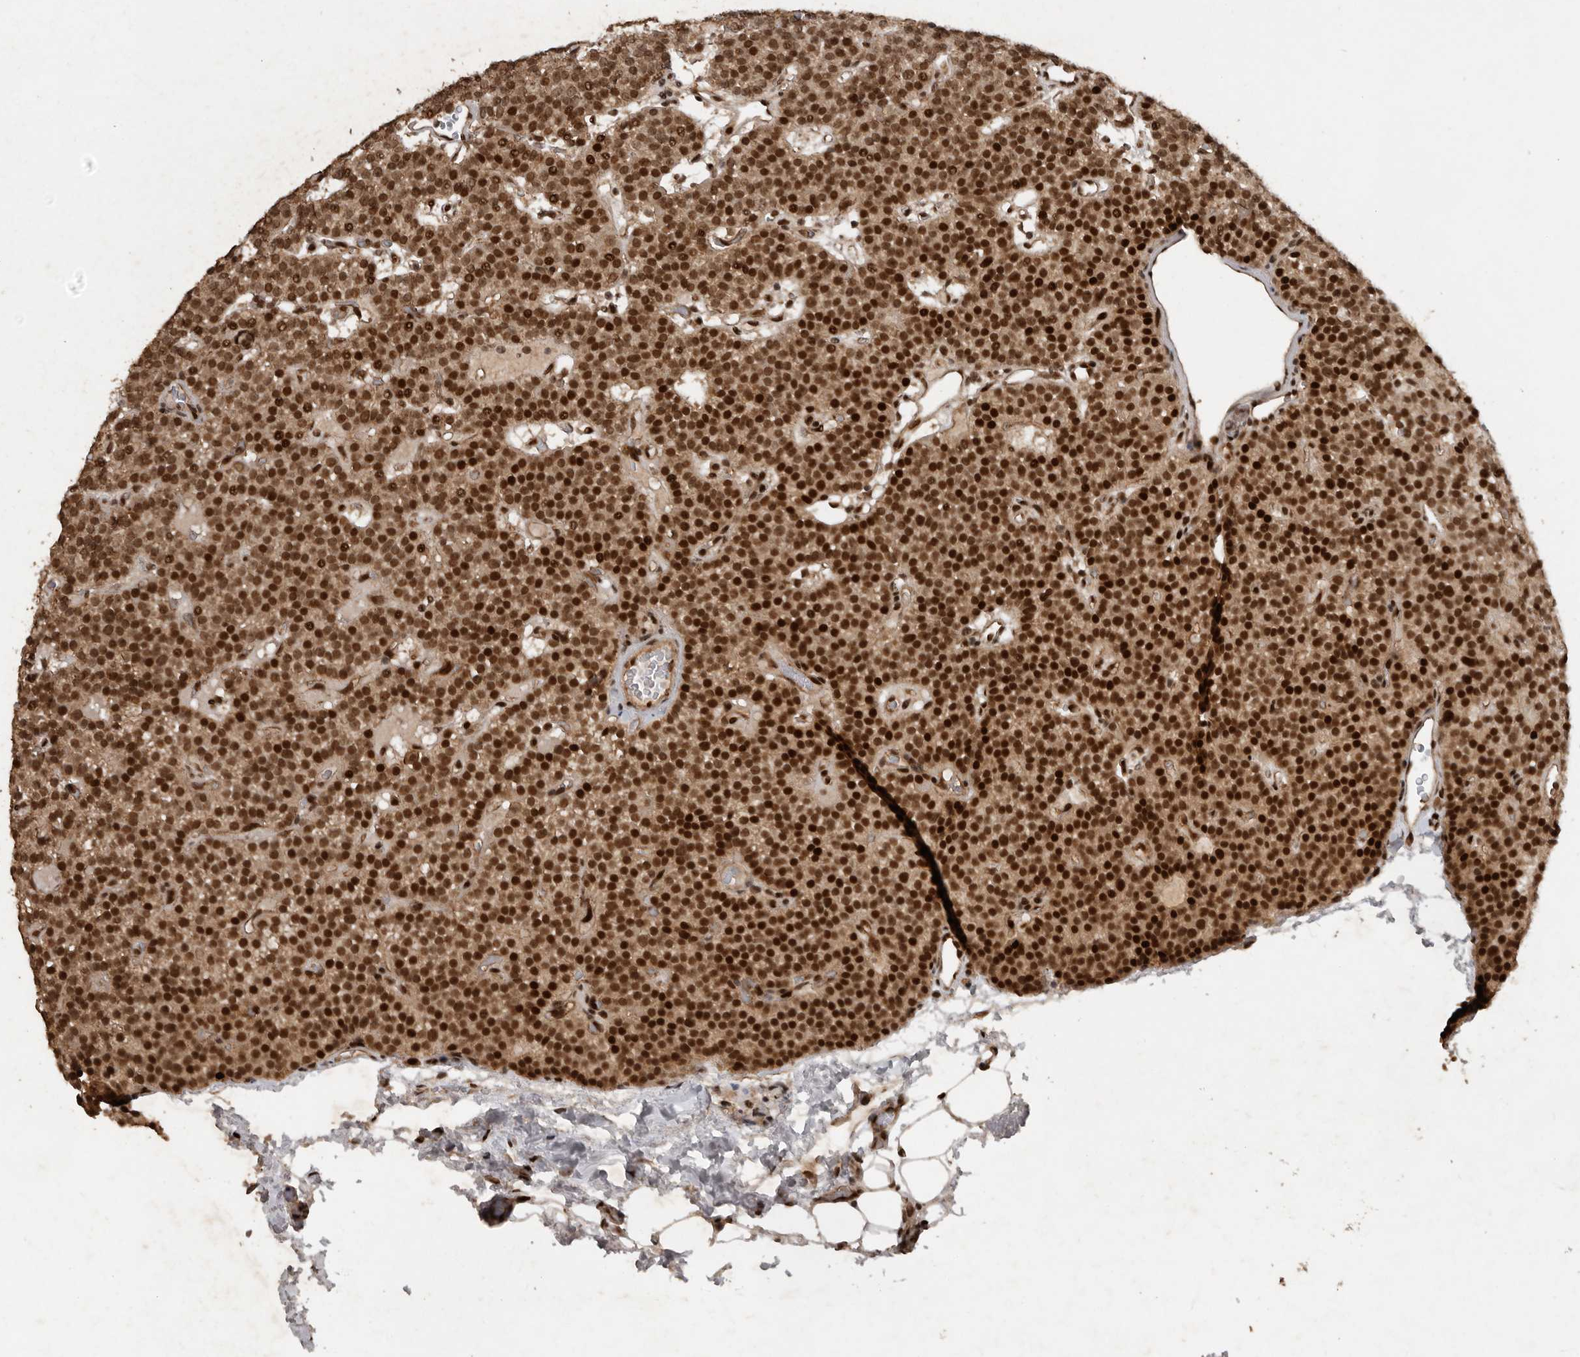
{"staining": {"intensity": "strong", "quantity": "25%-75%", "location": "cytoplasmic/membranous,nuclear"}, "tissue": "parathyroid gland", "cell_type": "Glandular cells", "image_type": "normal", "snomed": [{"axis": "morphology", "description": "Normal tissue, NOS"}, {"axis": "topography", "description": "Parathyroid gland"}], "caption": "This is a histology image of immunohistochemistry staining of benign parathyroid gland, which shows strong staining in the cytoplasmic/membranous,nuclear of glandular cells.", "gene": "CDC27", "patient": {"sex": "male", "age": 83}}